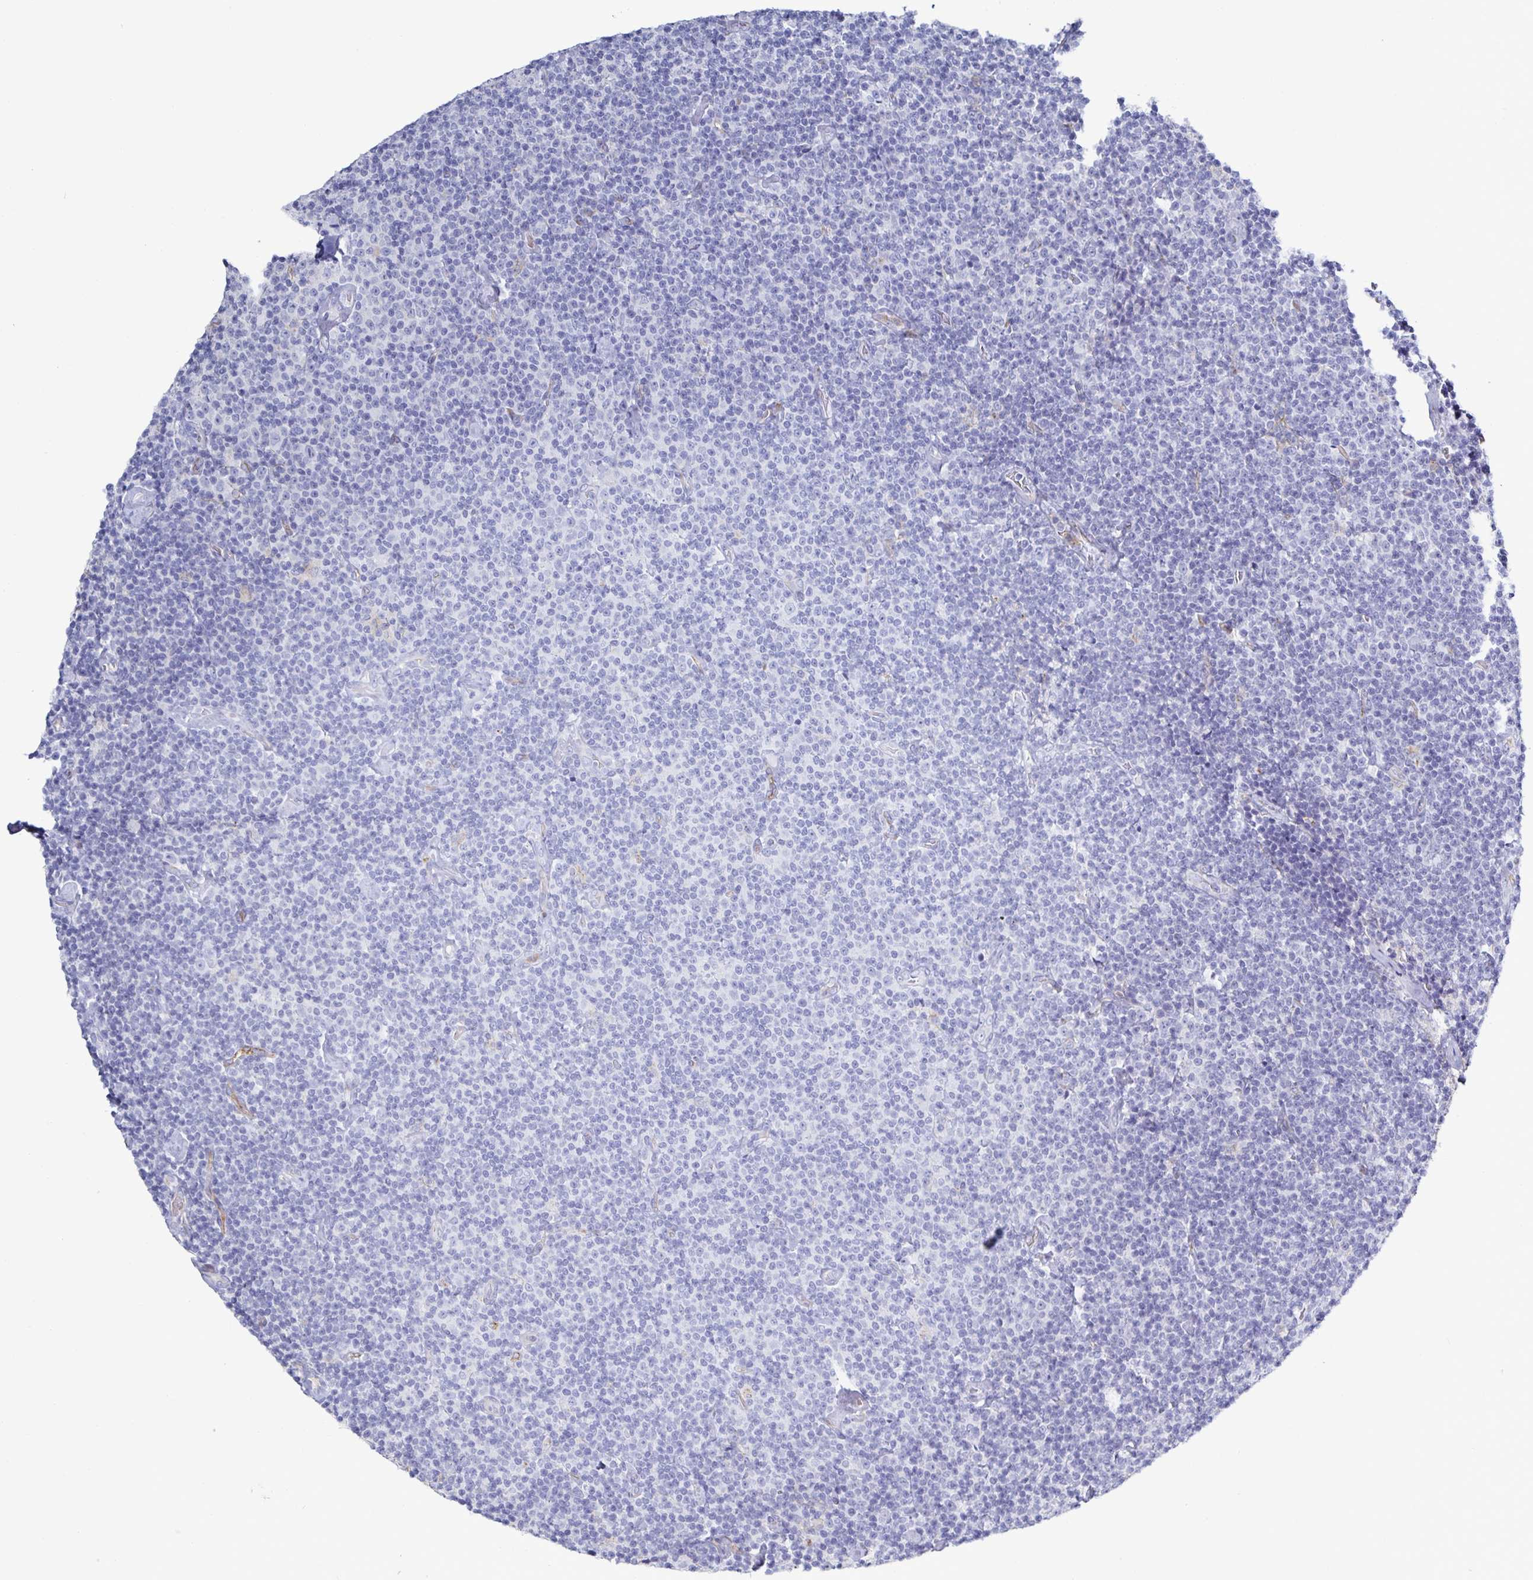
{"staining": {"intensity": "negative", "quantity": "none", "location": "none"}, "tissue": "lymphoma", "cell_type": "Tumor cells", "image_type": "cancer", "snomed": [{"axis": "morphology", "description": "Malignant lymphoma, non-Hodgkin's type, Low grade"}, {"axis": "topography", "description": "Lymph node"}], "caption": "This is an immunohistochemistry micrograph of human low-grade malignant lymphoma, non-Hodgkin's type. There is no positivity in tumor cells.", "gene": "ACSBG2", "patient": {"sex": "male", "age": 81}}